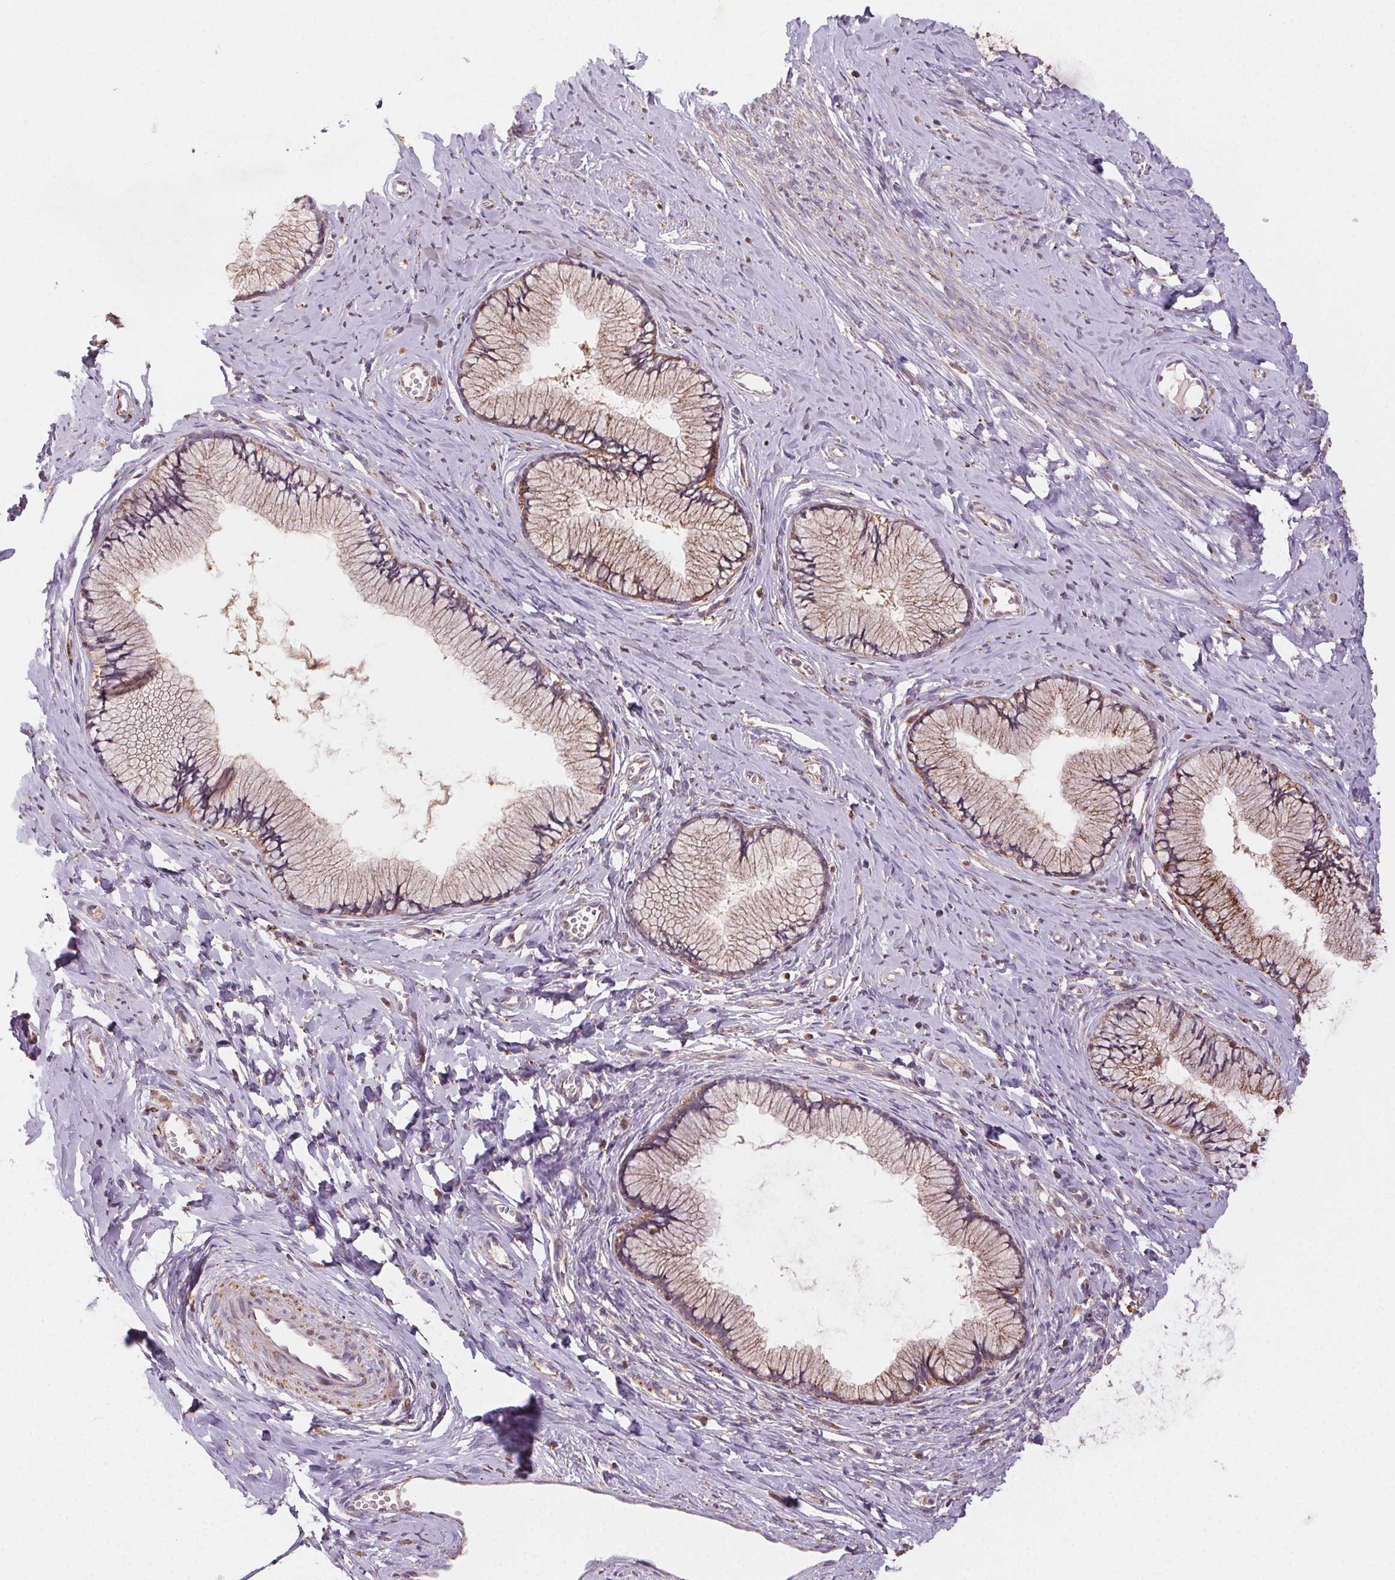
{"staining": {"intensity": "moderate", "quantity": ">75%", "location": "cytoplasmic/membranous"}, "tissue": "cervix", "cell_type": "Glandular cells", "image_type": "normal", "snomed": [{"axis": "morphology", "description": "Normal tissue, NOS"}, {"axis": "topography", "description": "Cervix"}], "caption": "This histopathology image shows immunohistochemistry staining of benign human cervix, with medium moderate cytoplasmic/membranous staining in about >75% of glandular cells.", "gene": "FNBP1L", "patient": {"sex": "female", "age": 40}}